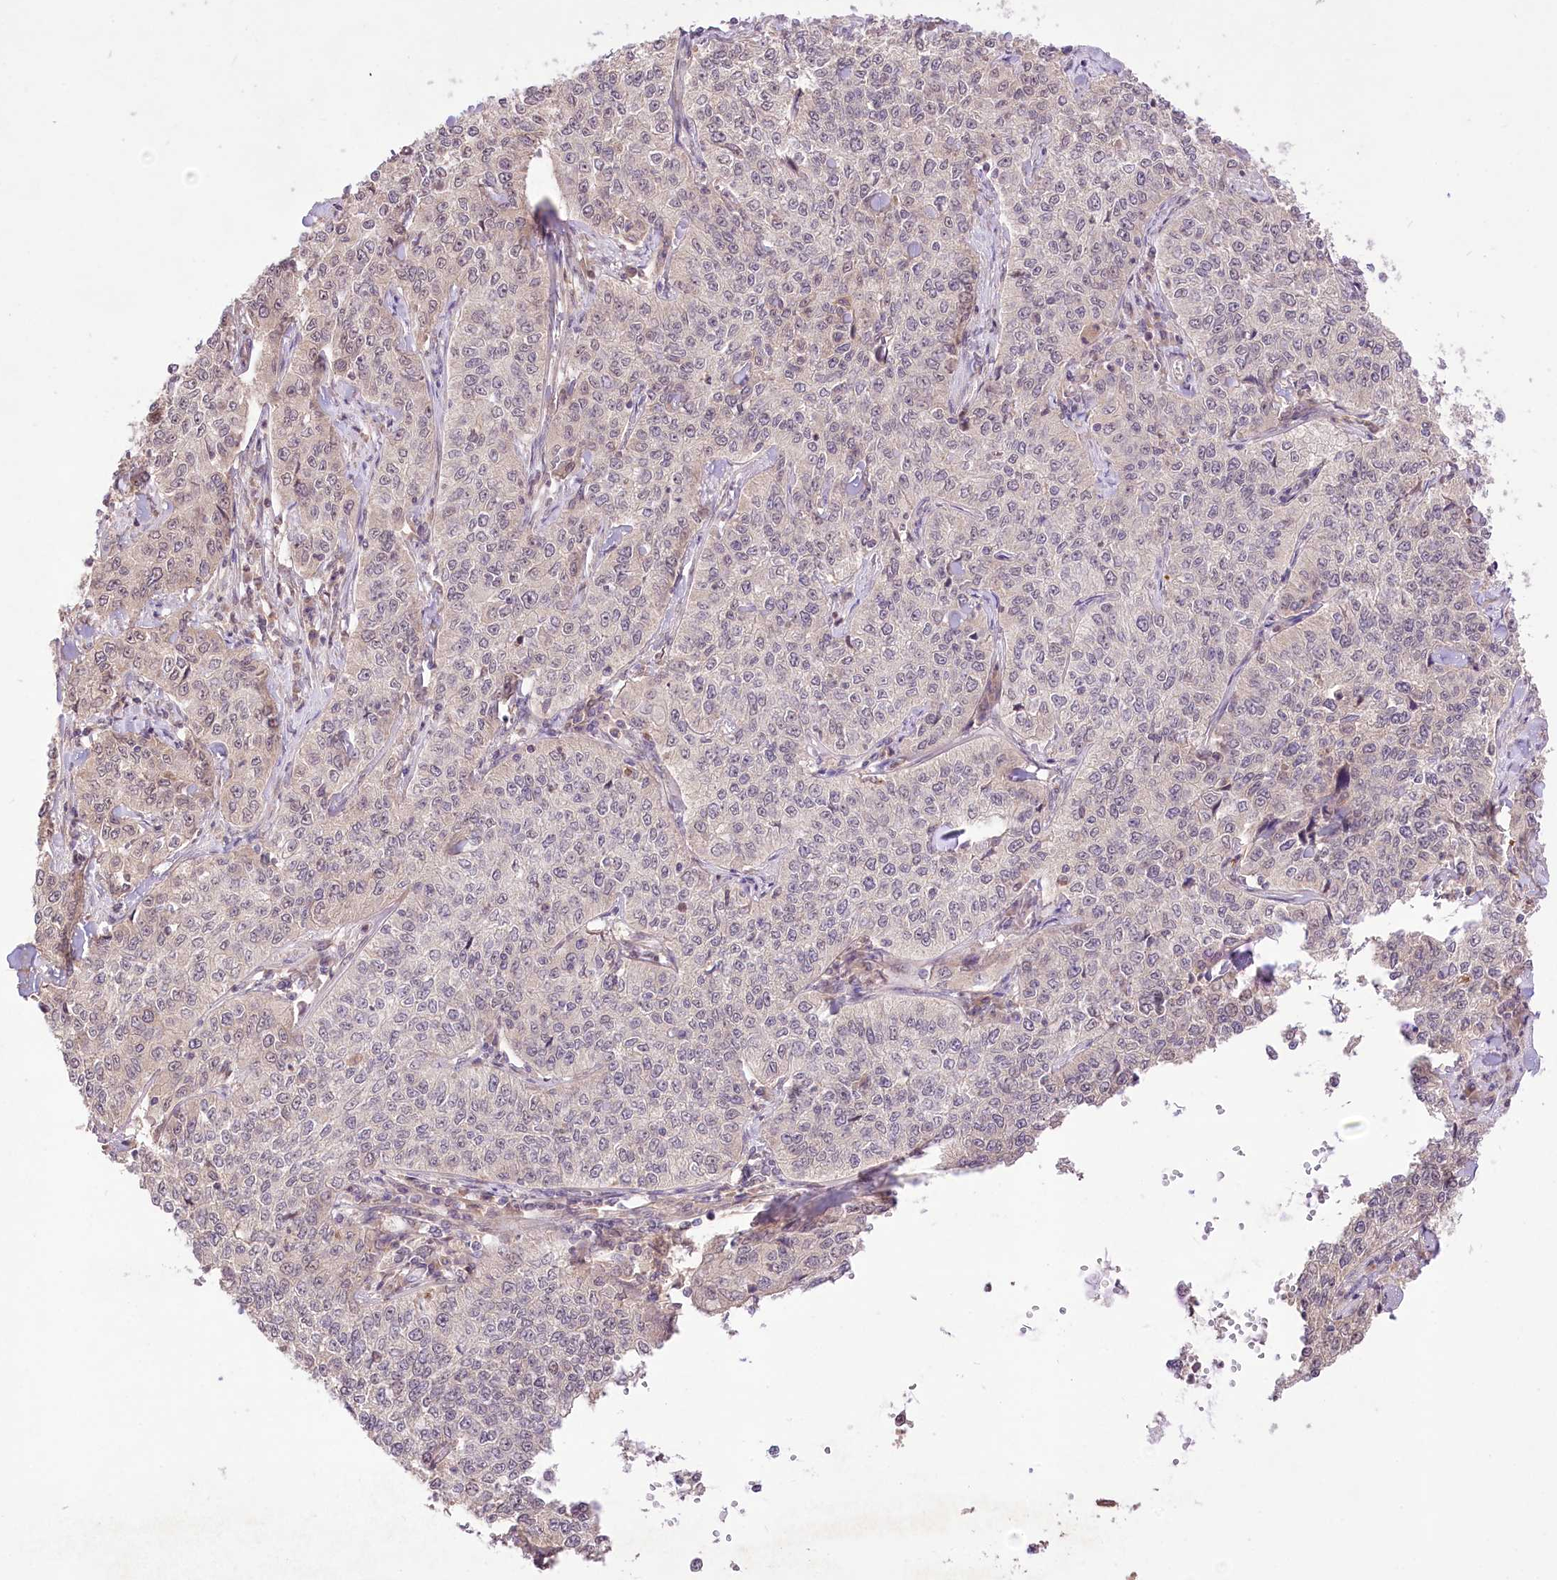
{"staining": {"intensity": "weak", "quantity": "25%-75%", "location": "cytoplasmic/membranous,nuclear"}, "tissue": "cervical cancer", "cell_type": "Tumor cells", "image_type": "cancer", "snomed": [{"axis": "morphology", "description": "Squamous cell carcinoma, NOS"}, {"axis": "topography", "description": "Cervix"}], "caption": "Cervical squamous cell carcinoma tissue shows weak cytoplasmic/membranous and nuclear staining in about 25%-75% of tumor cells, visualized by immunohistochemistry.", "gene": "HELT", "patient": {"sex": "female", "age": 35}}